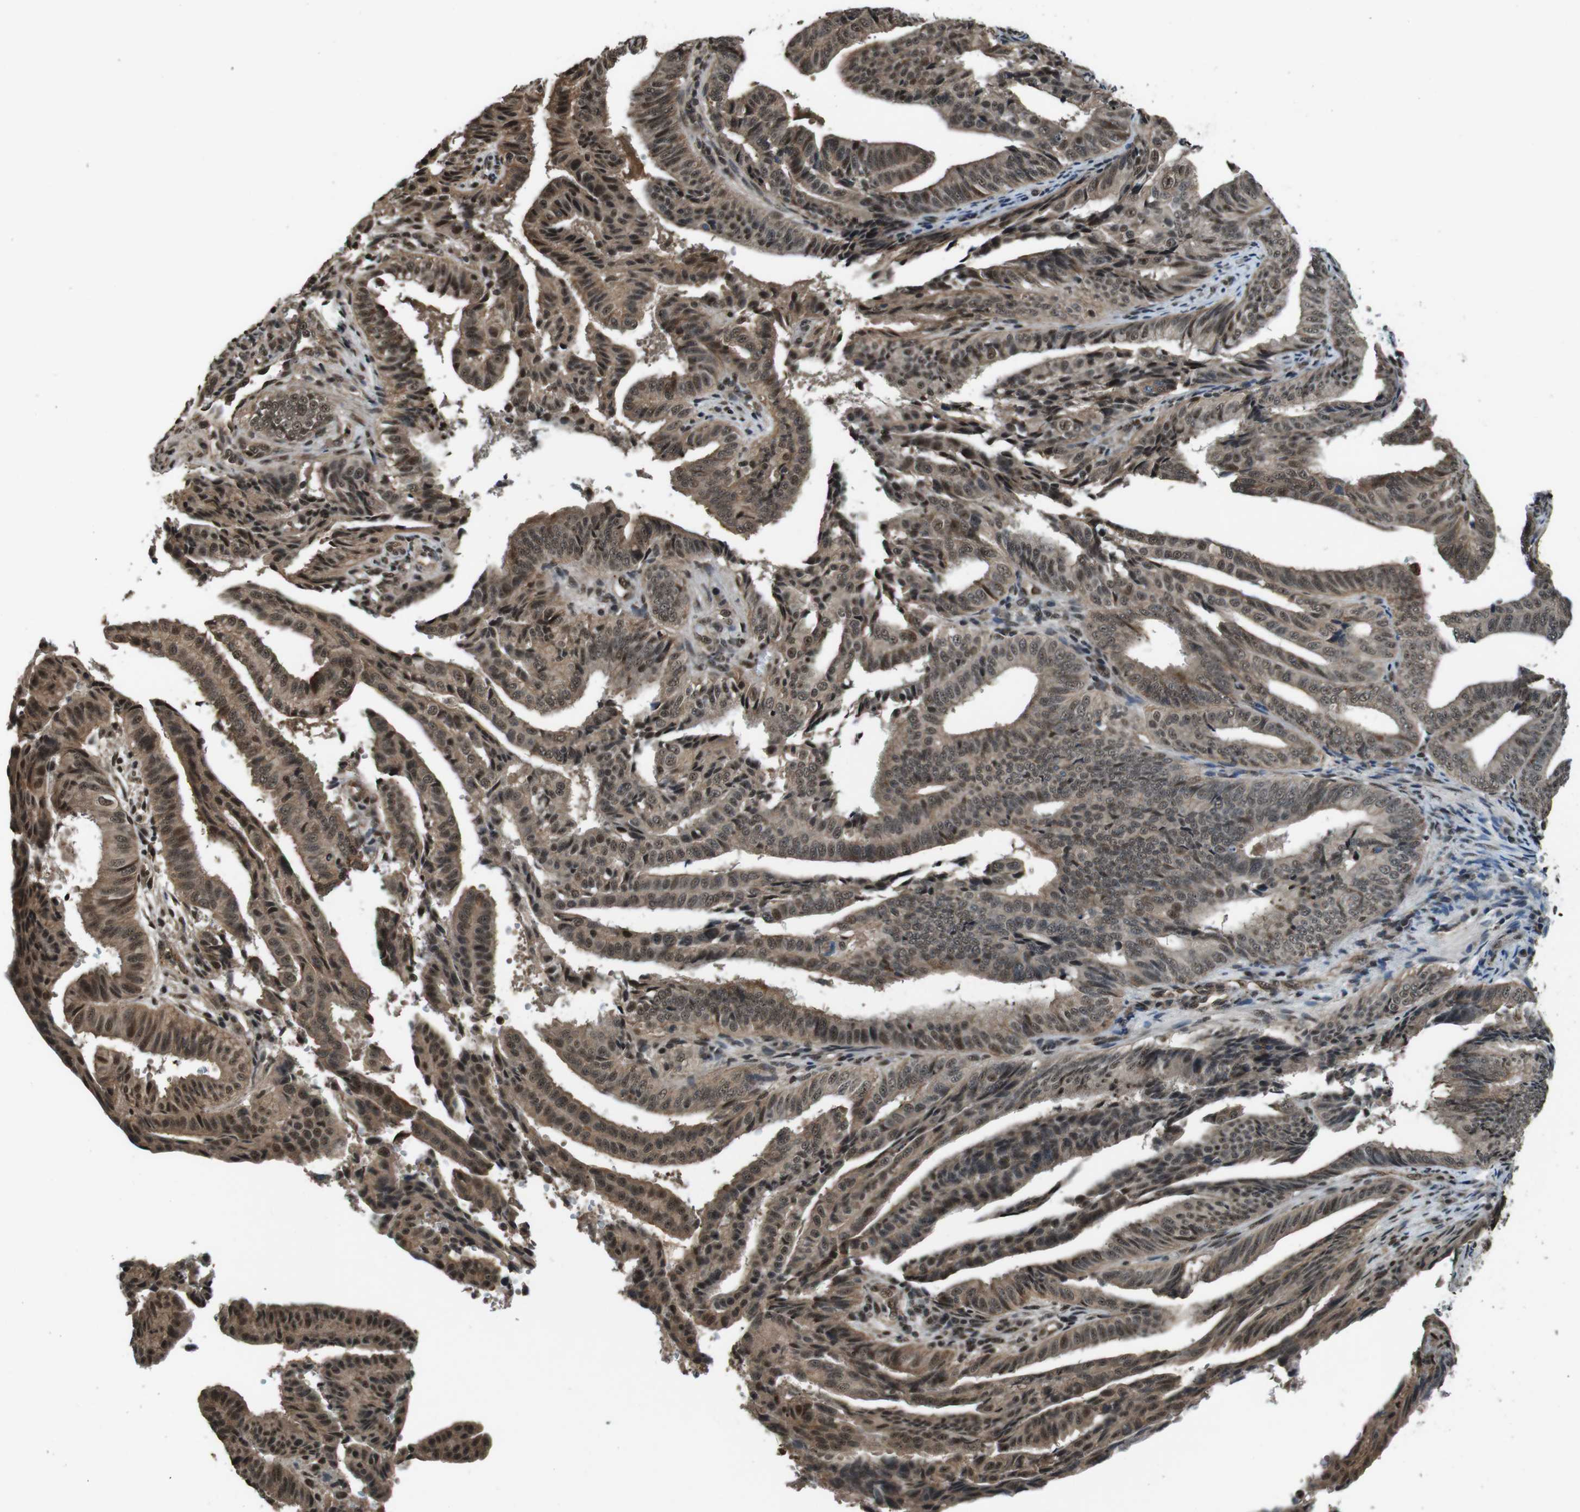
{"staining": {"intensity": "moderate", "quantity": ">75%", "location": "cytoplasmic/membranous,nuclear"}, "tissue": "endometrial cancer", "cell_type": "Tumor cells", "image_type": "cancer", "snomed": [{"axis": "morphology", "description": "Adenocarcinoma, NOS"}, {"axis": "topography", "description": "Endometrium"}], "caption": "IHC image of neoplastic tissue: adenocarcinoma (endometrial) stained using IHC exhibits medium levels of moderate protein expression localized specifically in the cytoplasmic/membranous and nuclear of tumor cells, appearing as a cytoplasmic/membranous and nuclear brown color.", "gene": "NR4A2", "patient": {"sex": "female", "age": 58}}